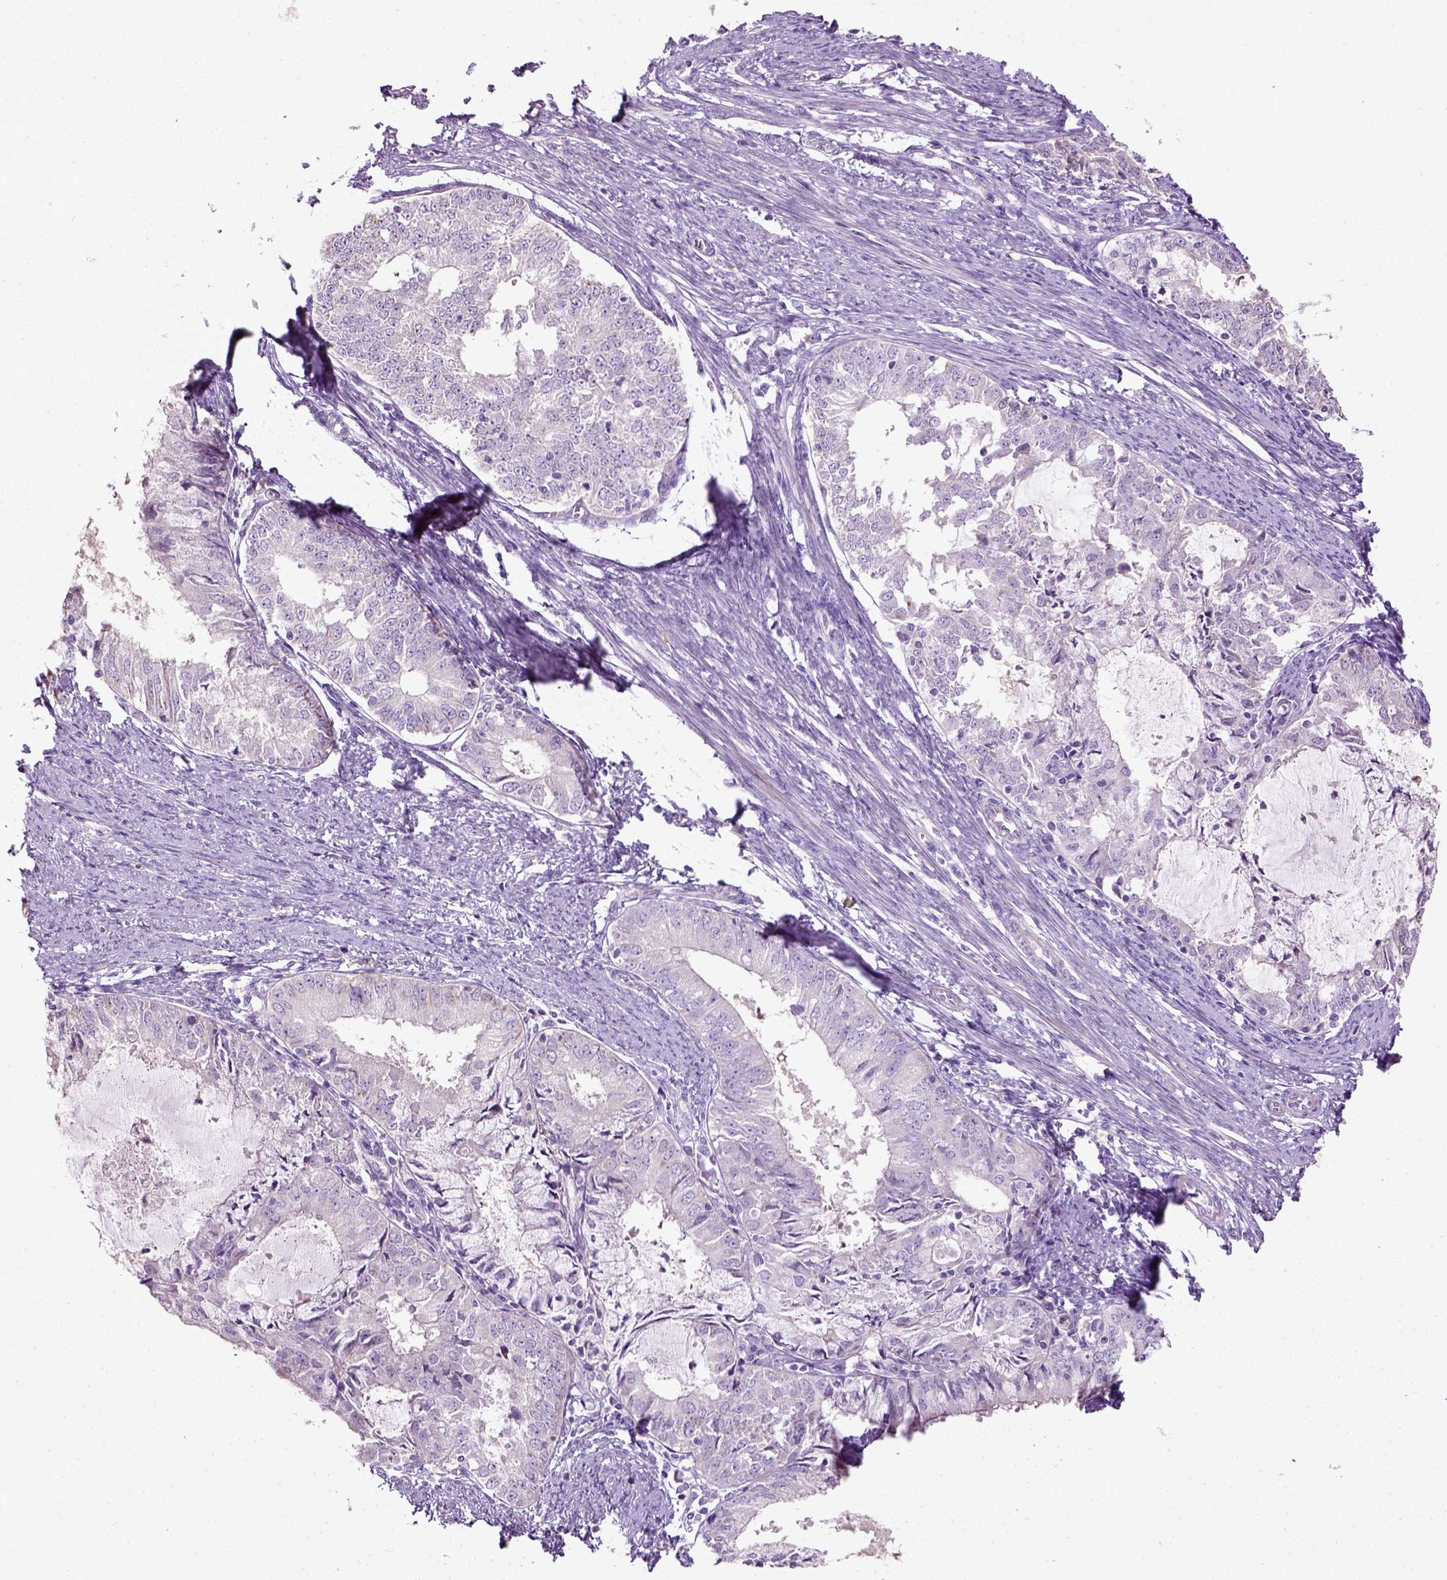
{"staining": {"intensity": "negative", "quantity": "none", "location": "none"}, "tissue": "endometrial cancer", "cell_type": "Tumor cells", "image_type": "cancer", "snomed": [{"axis": "morphology", "description": "Adenocarcinoma, NOS"}, {"axis": "topography", "description": "Endometrium"}], "caption": "This is an IHC histopathology image of endometrial cancer. There is no staining in tumor cells.", "gene": "PKP3", "patient": {"sex": "female", "age": 57}}